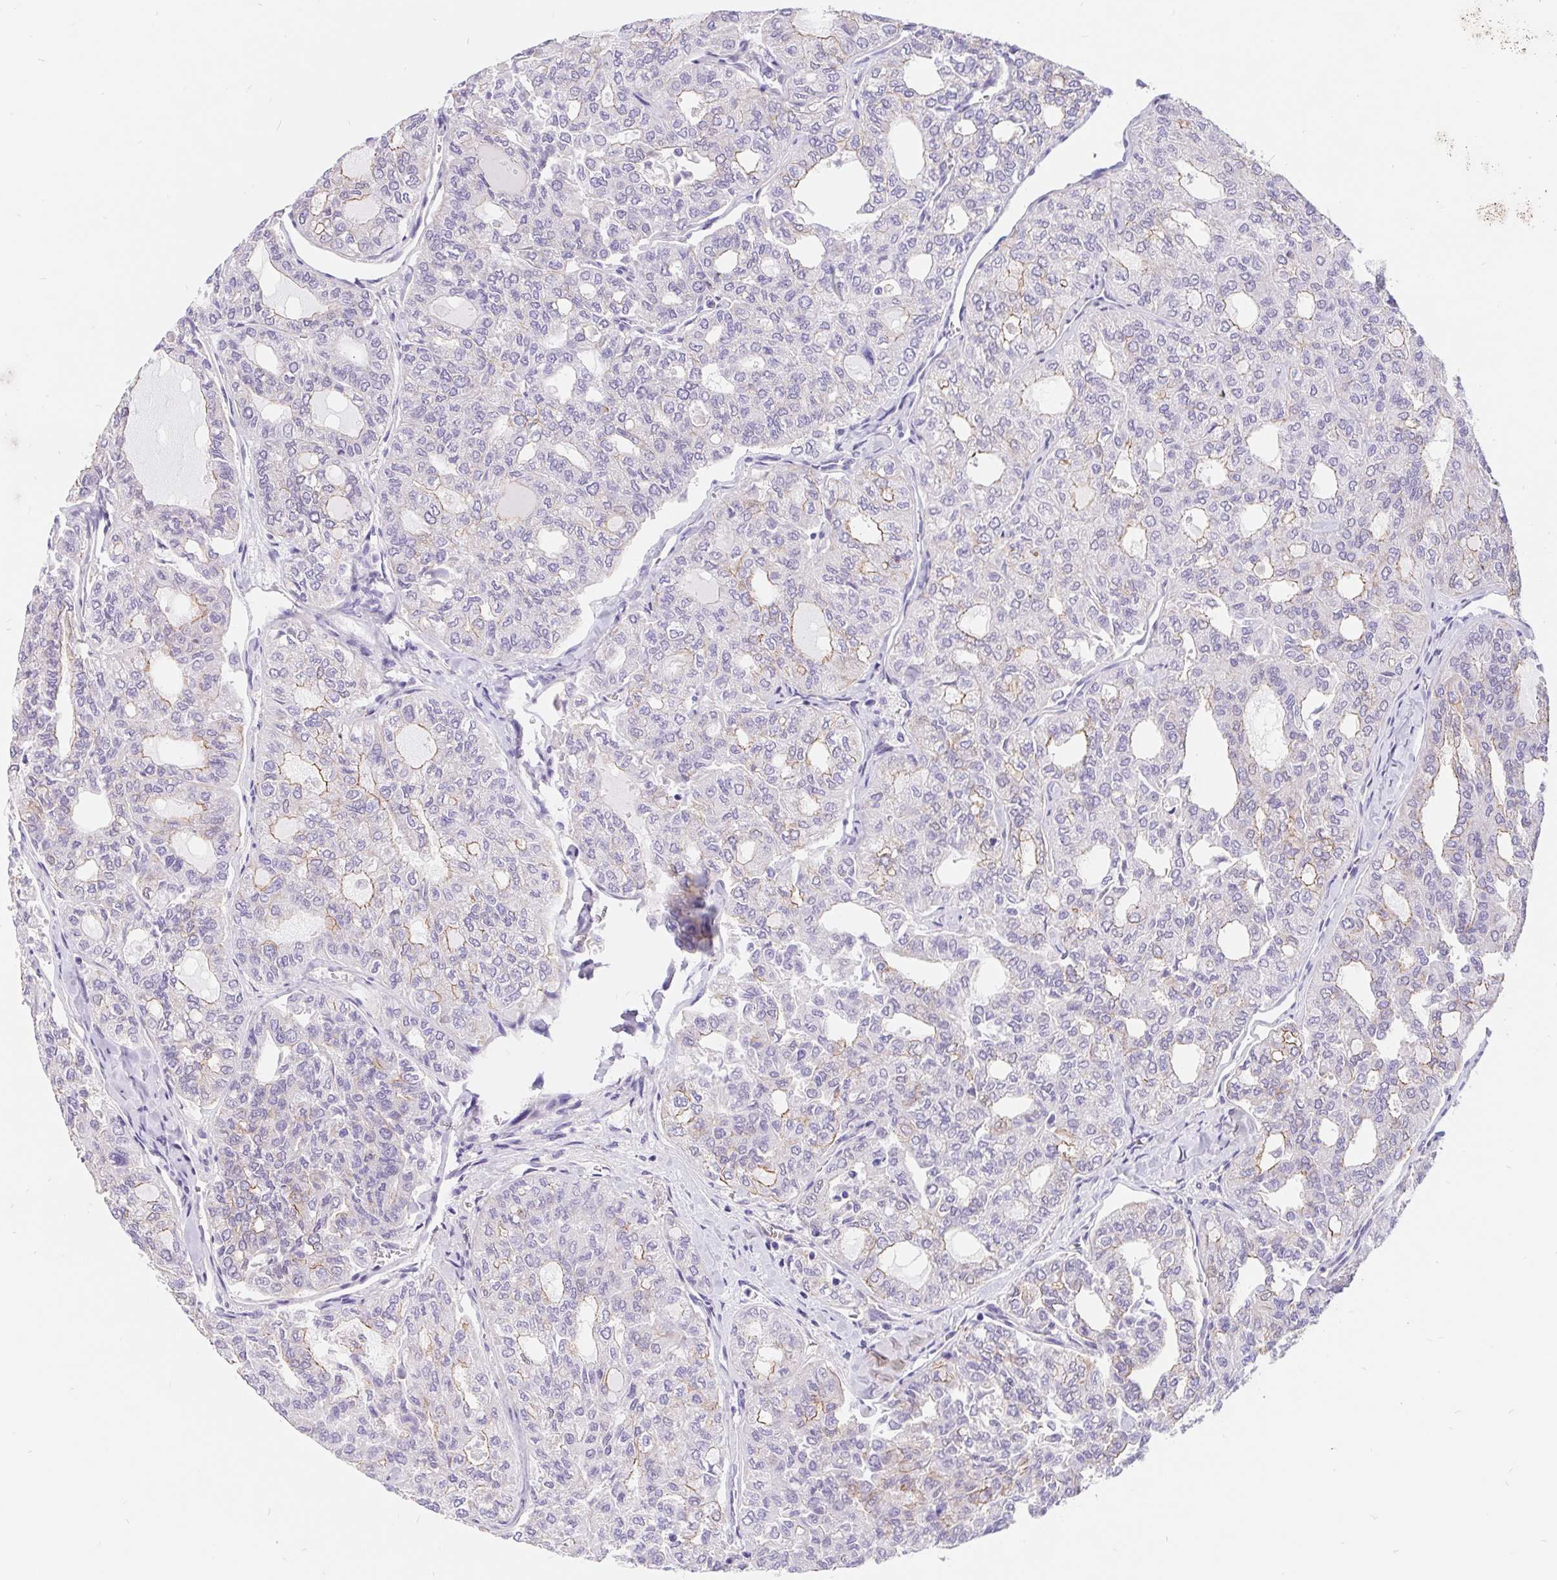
{"staining": {"intensity": "weak", "quantity": "25%-75%", "location": "cytoplasmic/membranous"}, "tissue": "thyroid cancer", "cell_type": "Tumor cells", "image_type": "cancer", "snomed": [{"axis": "morphology", "description": "Follicular adenoma carcinoma, NOS"}, {"axis": "topography", "description": "Thyroid gland"}], "caption": "The photomicrograph exhibits a brown stain indicating the presence of a protein in the cytoplasmic/membranous of tumor cells in thyroid follicular adenoma carcinoma. (IHC, brightfield microscopy, high magnification).", "gene": "LIMCH1", "patient": {"sex": "male", "age": 75}}